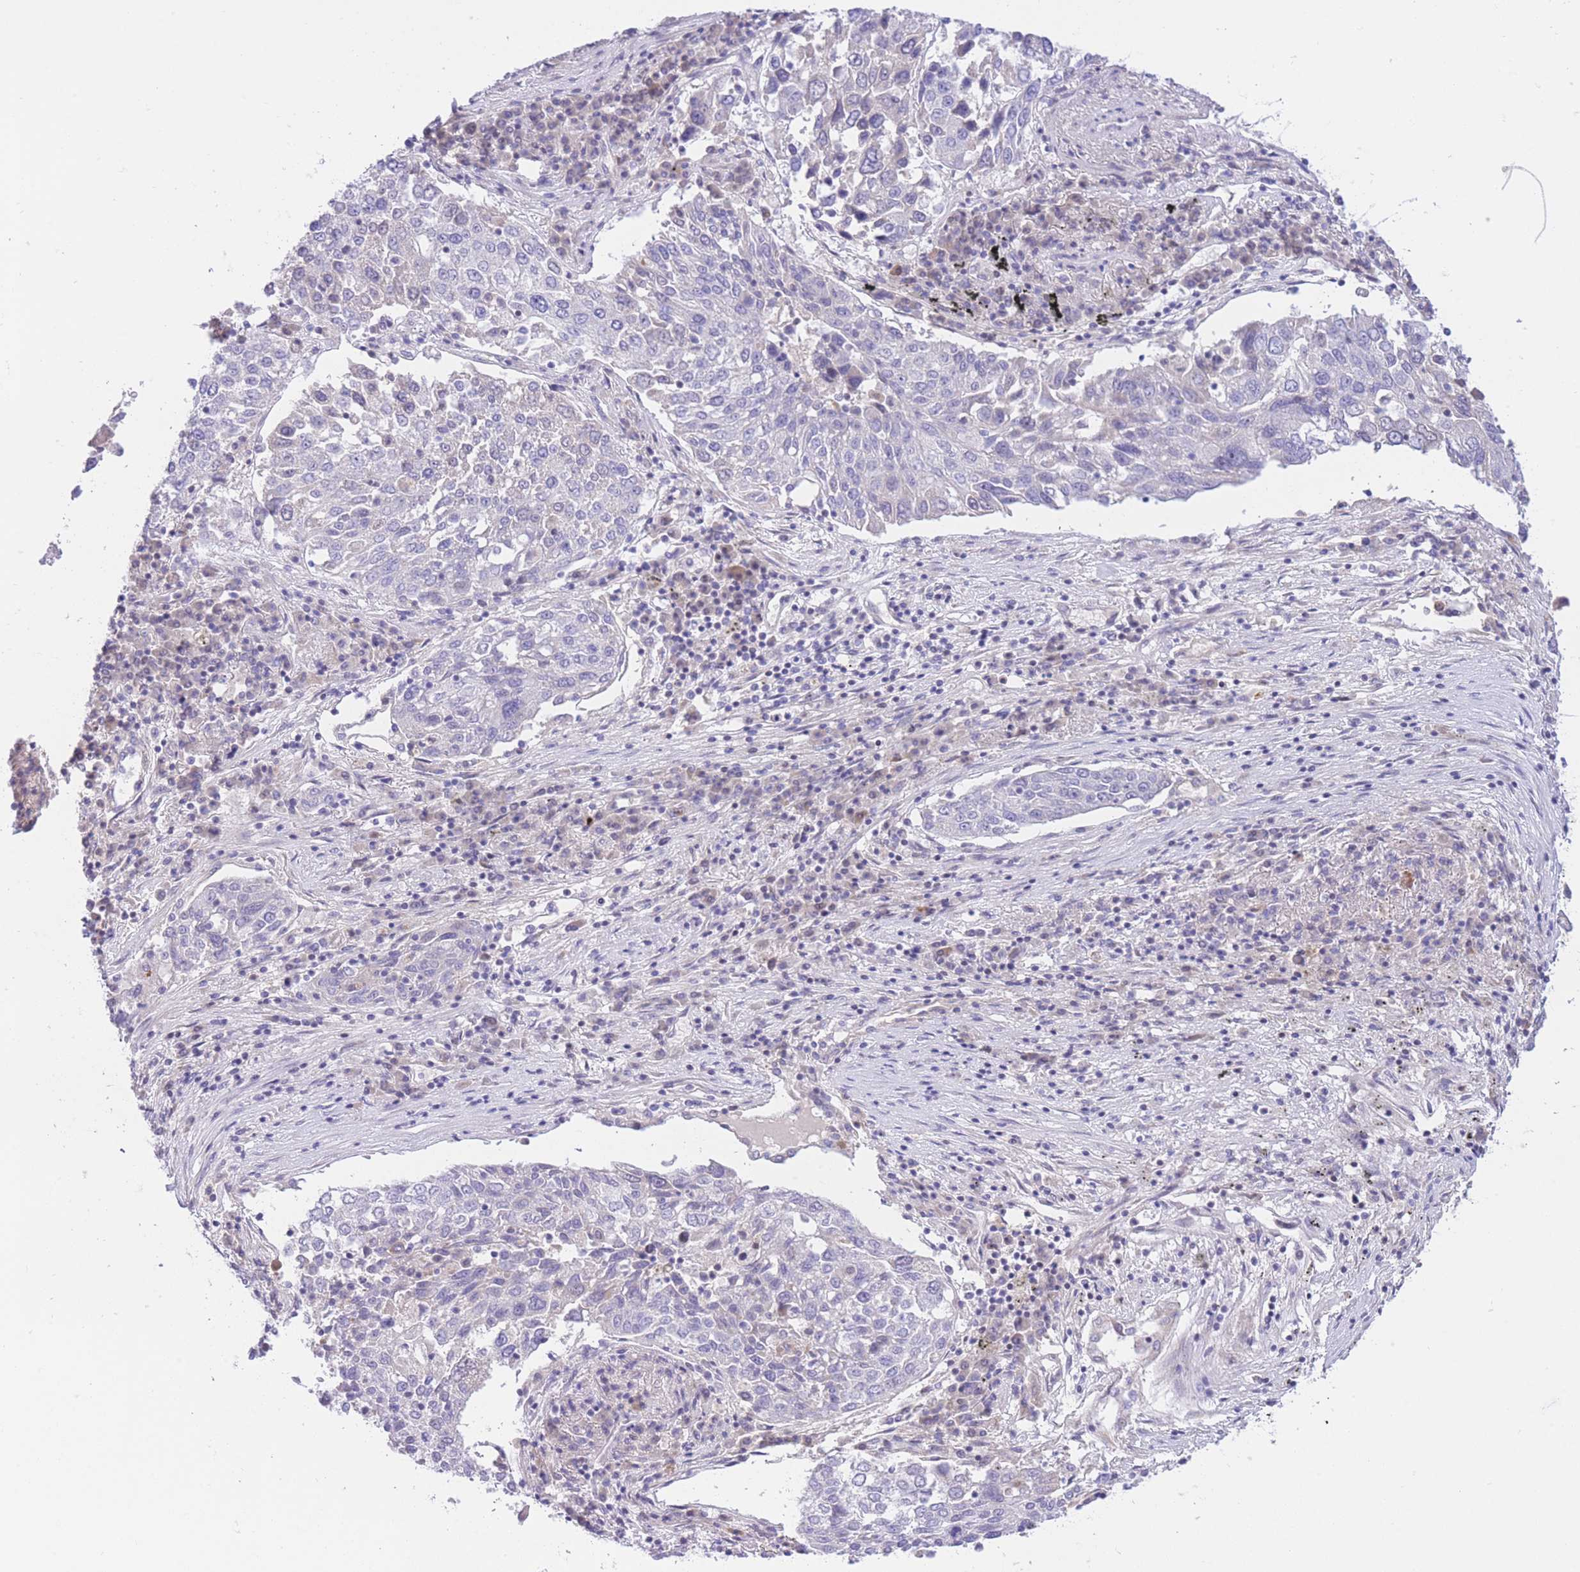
{"staining": {"intensity": "negative", "quantity": "none", "location": "none"}, "tissue": "lung cancer", "cell_type": "Tumor cells", "image_type": "cancer", "snomed": [{"axis": "morphology", "description": "Squamous cell carcinoma, NOS"}, {"axis": "topography", "description": "Lung"}], "caption": "An image of lung squamous cell carcinoma stained for a protein exhibits no brown staining in tumor cells.", "gene": "RPL39L", "patient": {"sex": "male", "age": 65}}